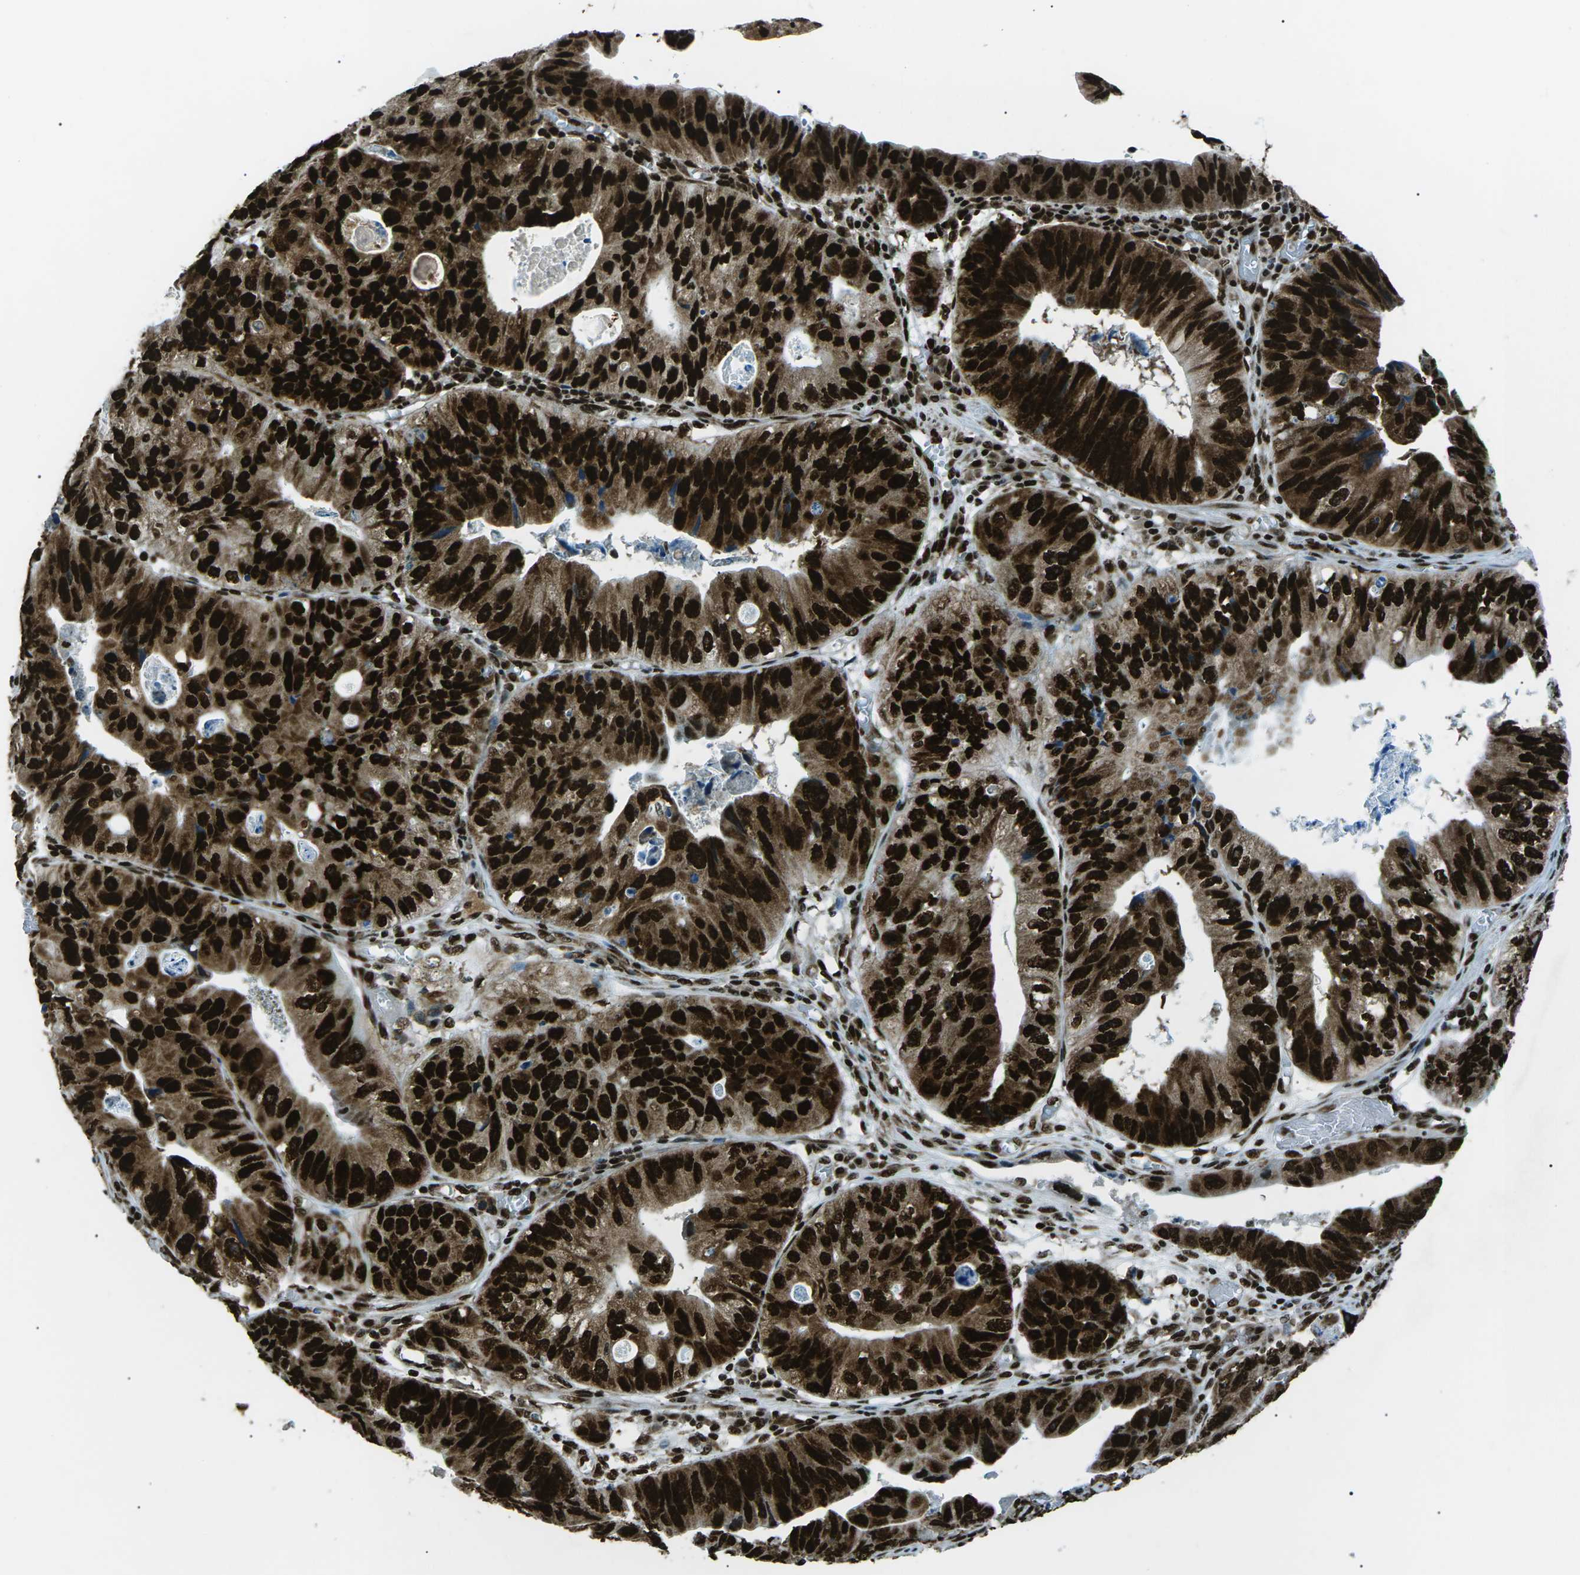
{"staining": {"intensity": "strong", "quantity": ">75%", "location": "cytoplasmic/membranous,nuclear"}, "tissue": "stomach cancer", "cell_type": "Tumor cells", "image_type": "cancer", "snomed": [{"axis": "morphology", "description": "Adenocarcinoma, NOS"}, {"axis": "topography", "description": "Stomach"}], "caption": "Immunohistochemistry (IHC) photomicrograph of stomach adenocarcinoma stained for a protein (brown), which displays high levels of strong cytoplasmic/membranous and nuclear staining in about >75% of tumor cells.", "gene": "HNRNPK", "patient": {"sex": "male", "age": 59}}